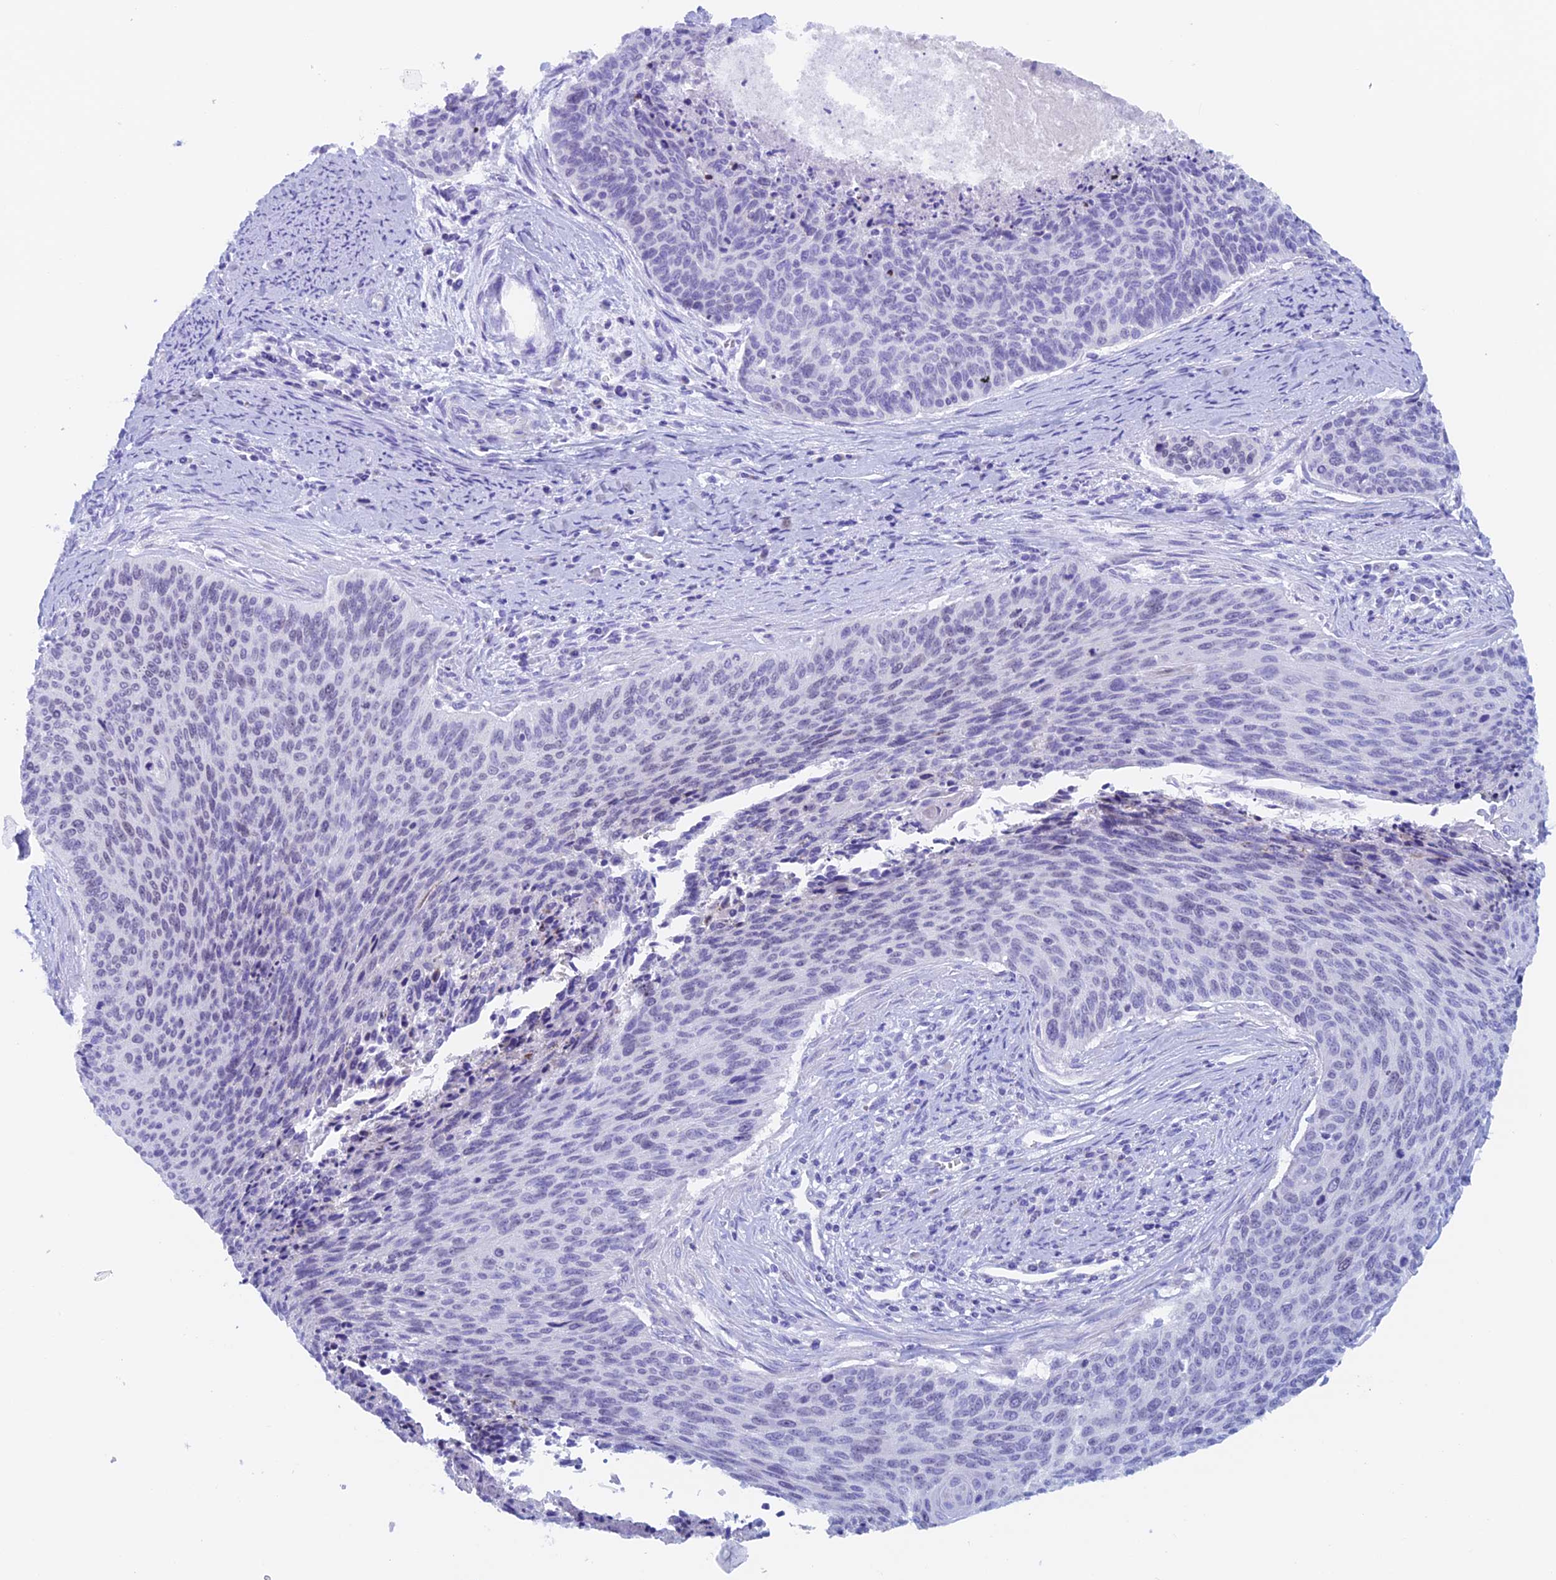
{"staining": {"intensity": "negative", "quantity": "none", "location": "none"}, "tissue": "cervical cancer", "cell_type": "Tumor cells", "image_type": "cancer", "snomed": [{"axis": "morphology", "description": "Squamous cell carcinoma, NOS"}, {"axis": "topography", "description": "Cervix"}], "caption": "A histopathology image of human cervical cancer (squamous cell carcinoma) is negative for staining in tumor cells. The staining was performed using DAB to visualize the protein expression in brown, while the nuclei were stained in blue with hematoxylin (Magnification: 20x).", "gene": "PSMC3IP", "patient": {"sex": "female", "age": 55}}